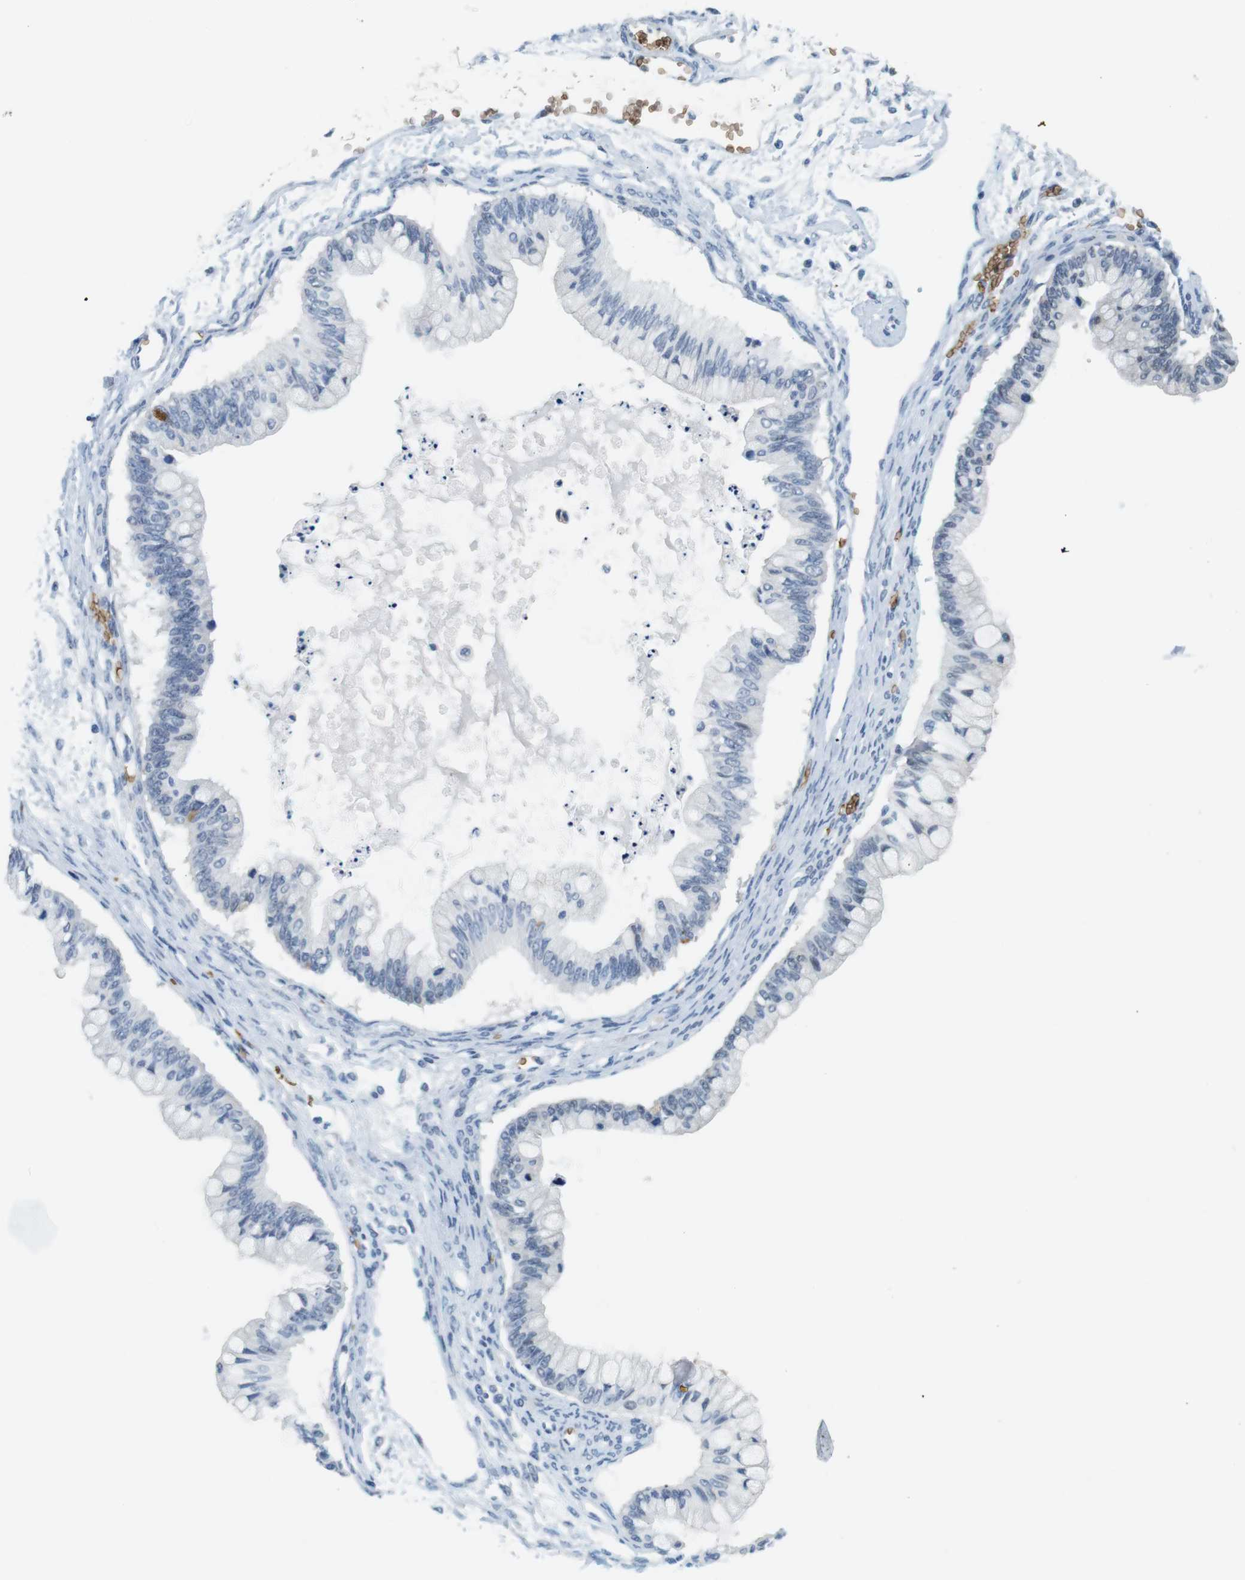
{"staining": {"intensity": "negative", "quantity": "none", "location": "none"}, "tissue": "ovarian cancer", "cell_type": "Tumor cells", "image_type": "cancer", "snomed": [{"axis": "morphology", "description": "Cystadenocarcinoma, mucinous, NOS"}, {"axis": "topography", "description": "Ovary"}], "caption": "A histopathology image of human ovarian mucinous cystadenocarcinoma is negative for staining in tumor cells.", "gene": "SLC4A1", "patient": {"sex": "female", "age": 57}}